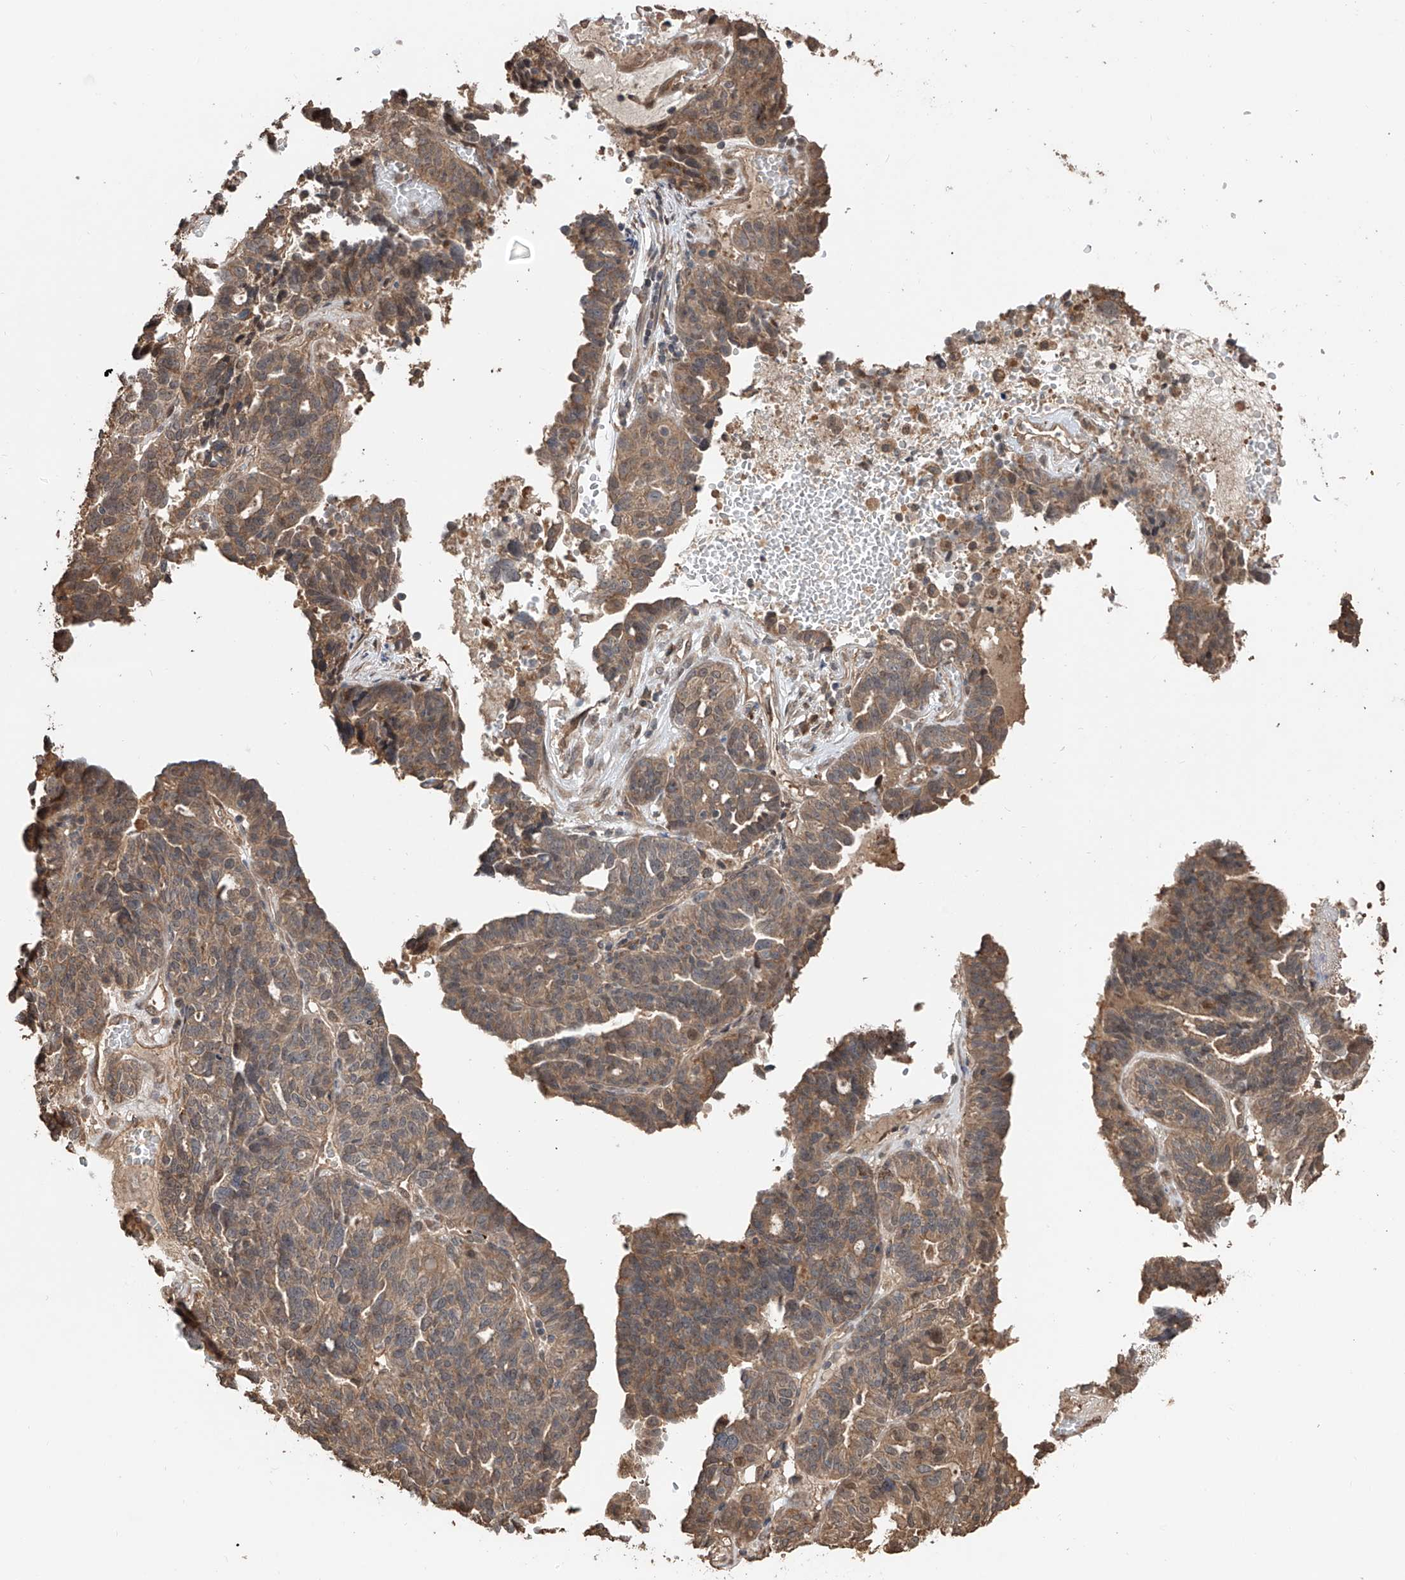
{"staining": {"intensity": "moderate", "quantity": ">75%", "location": "cytoplasmic/membranous"}, "tissue": "ovarian cancer", "cell_type": "Tumor cells", "image_type": "cancer", "snomed": [{"axis": "morphology", "description": "Cystadenocarcinoma, serous, NOS"}, {"axis": "topography", "description": "Ovary"}], "caption": "Ovarian cancer (serous cystadenocarcinoma) stained with a brown dye exhibits moderate cytoplasmic/membranous positive expression in about >75% of tumor cells.", "gene": "FAM135A", "patient": {"sex": "female", "age": 59}}